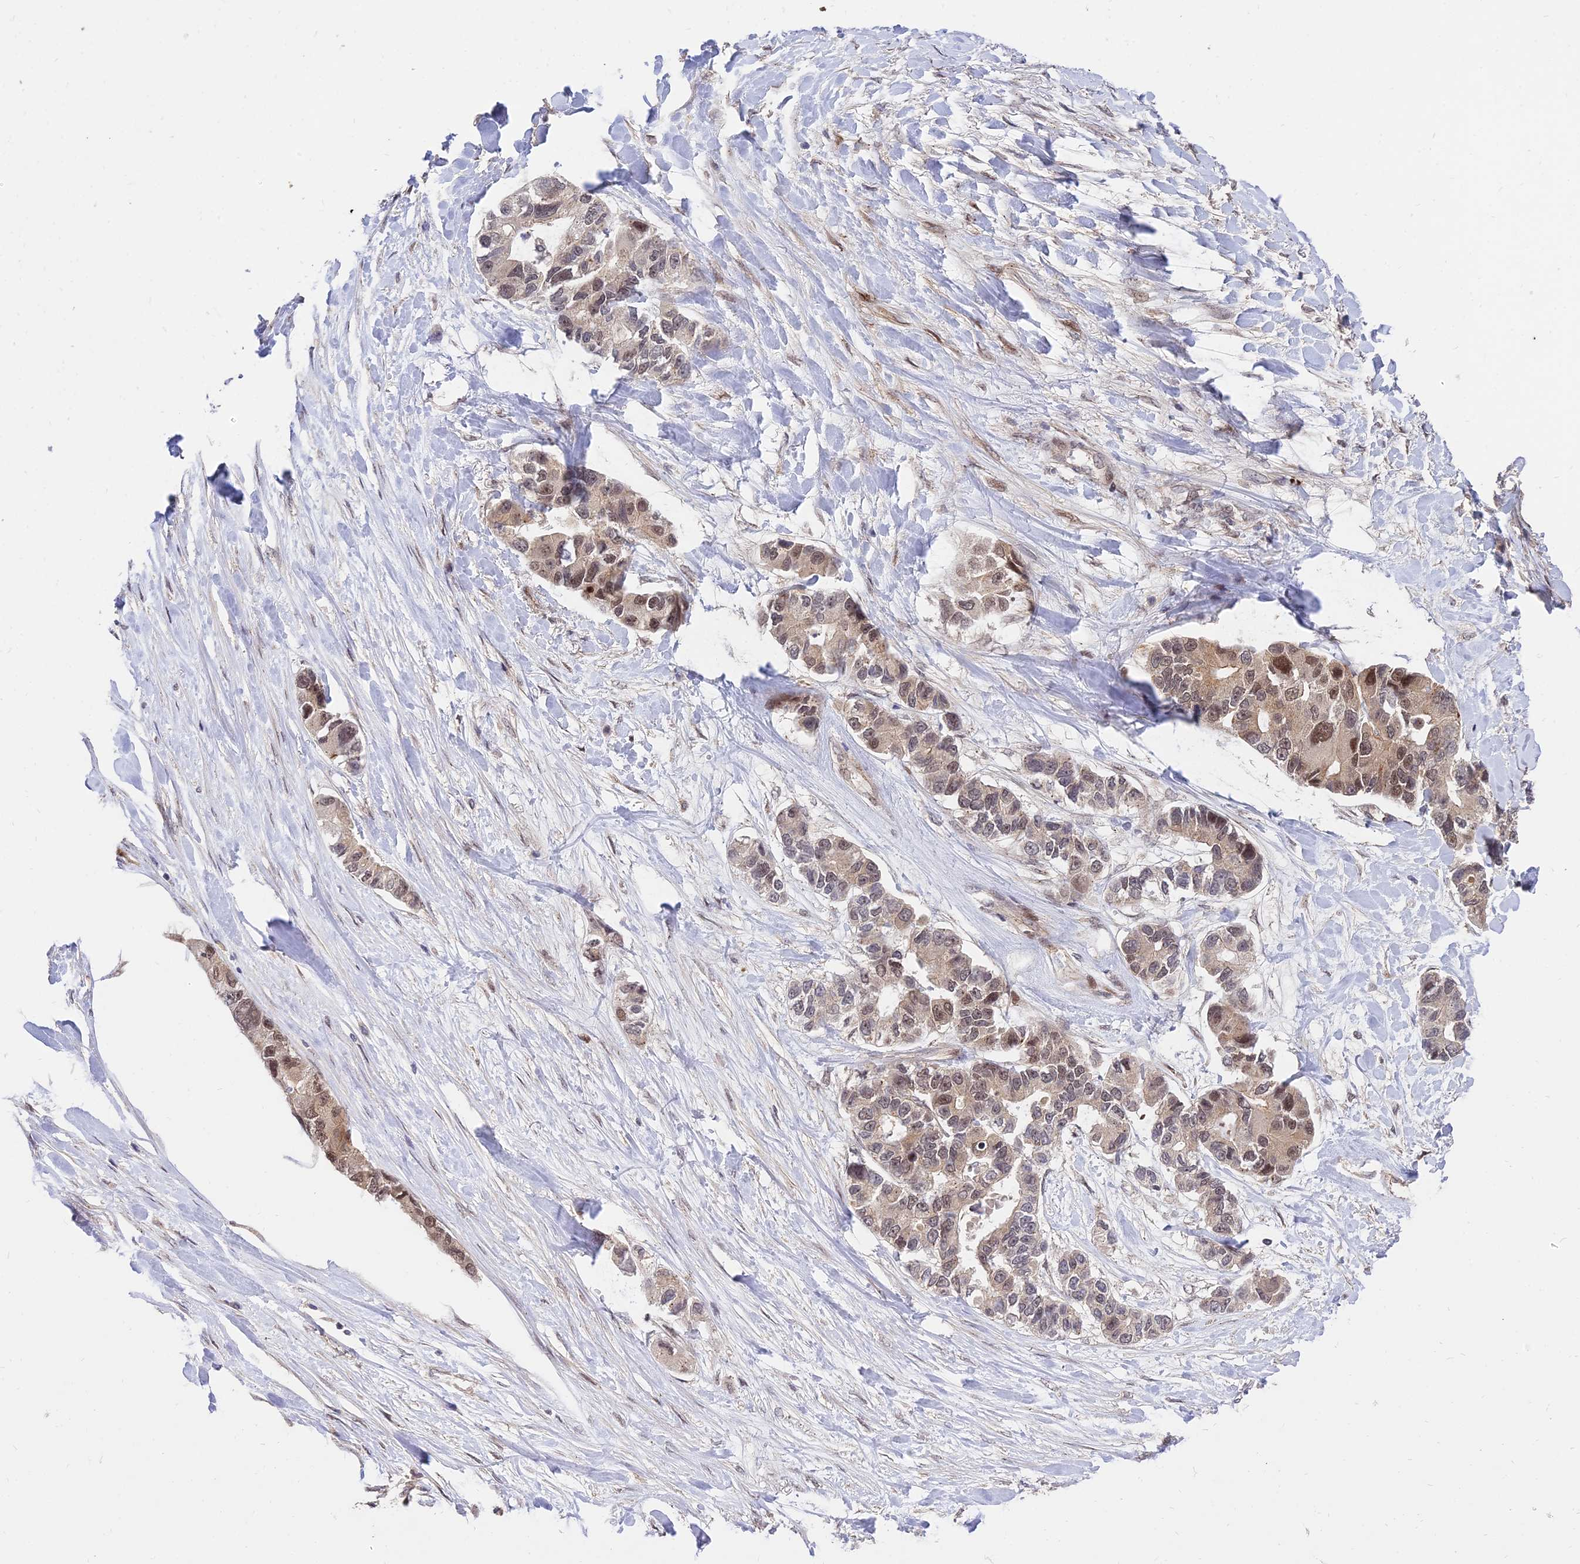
{"staining": {"intensity": "moderate", "quantity": ">75%", "location": "nuclear"}, "tissue": "lung cancer", "cell_type": "Tumor cells", "image_type": "cancer", "snomed": [{"axis": "morphology", "description": "Adenocarcinoma, NOS"}, {"axis": "topography", "description": "Lung"}], "caption": "A micrograph of human lung cancer stained for a protein demonstrates moderate nuclear brown staining in tumor cells.", "gene": "ZNF85", "patient": {"sex": "female", "age": 54}}